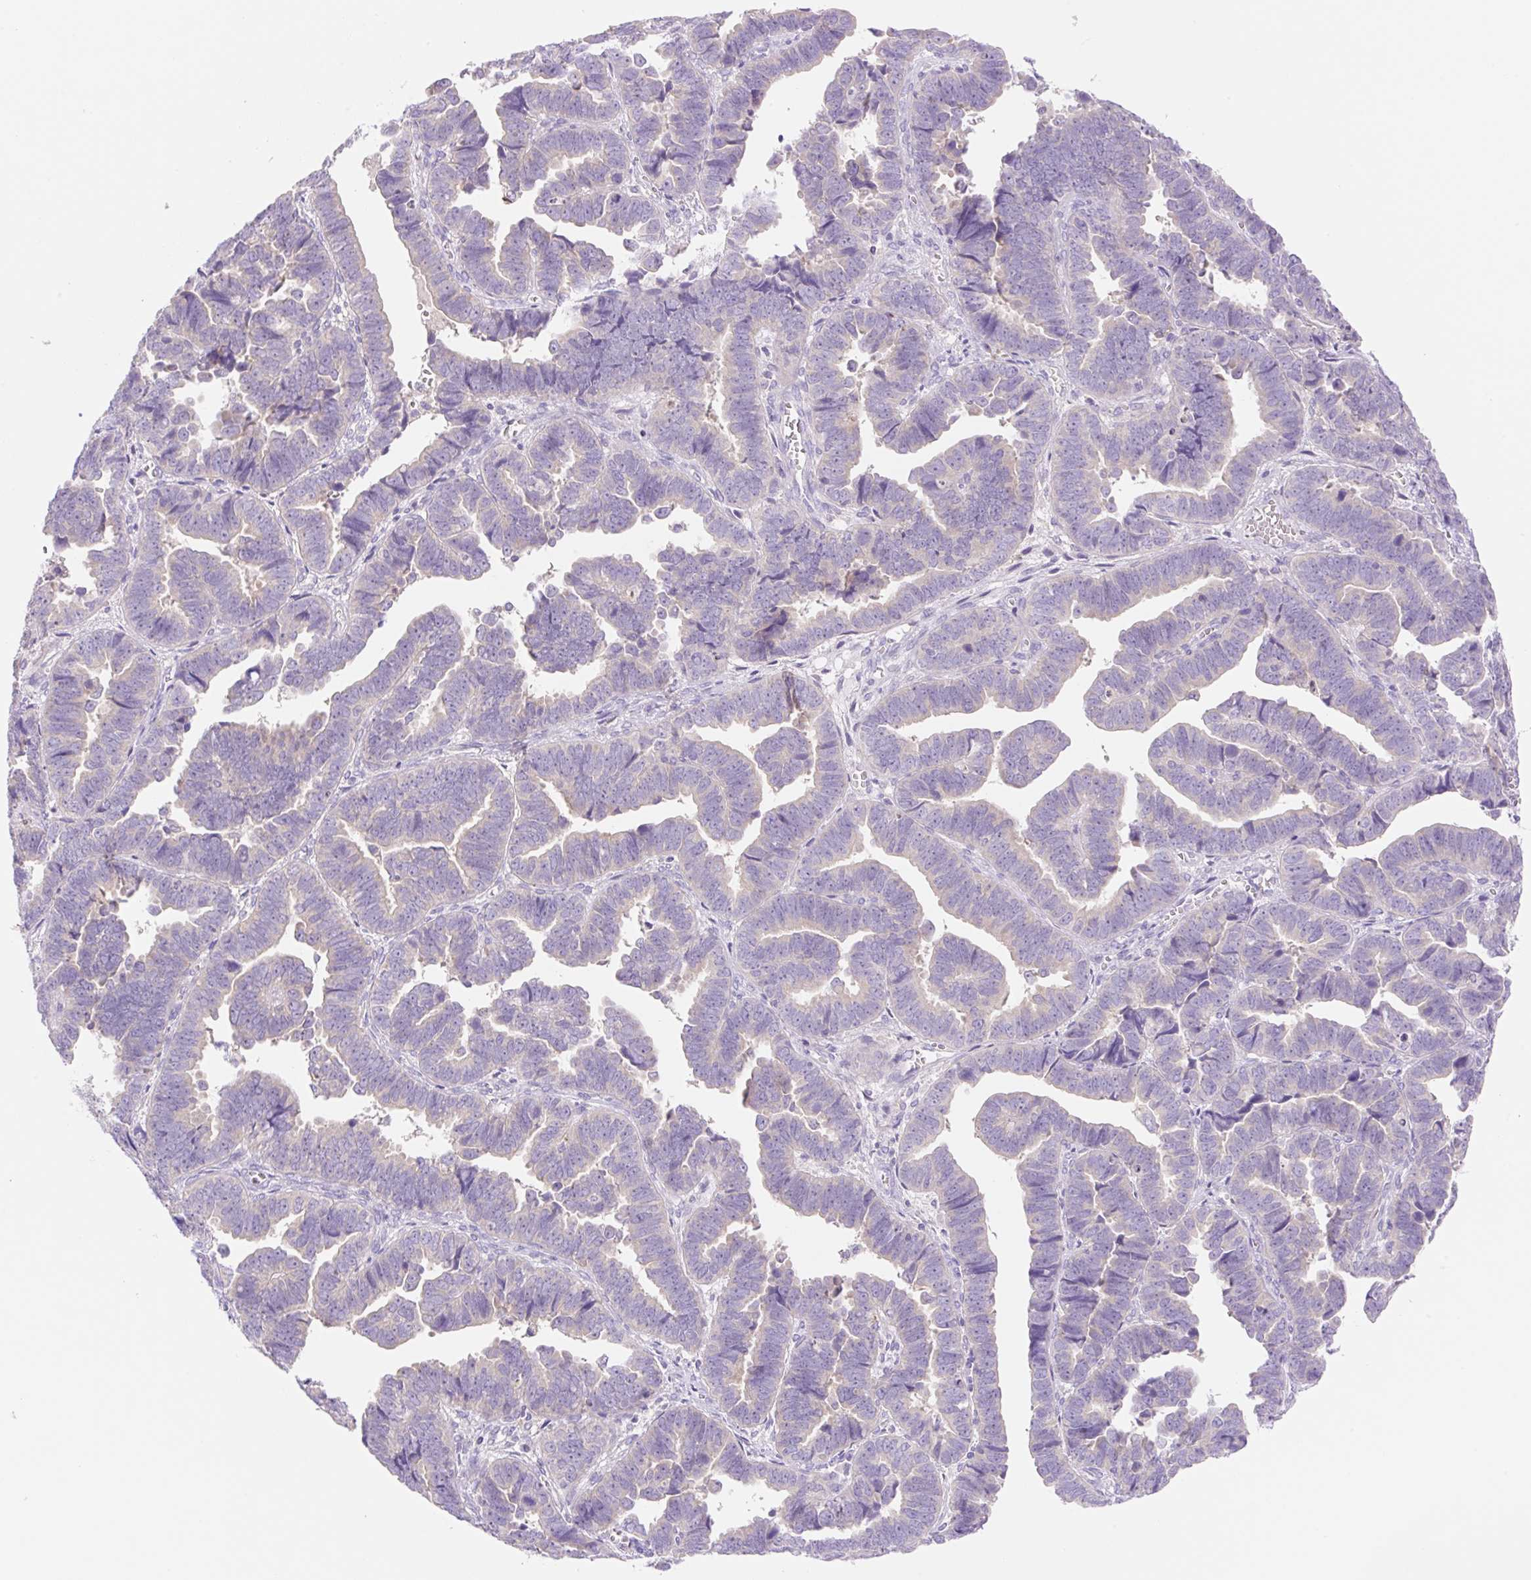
{"staining": {"intensity": "negative", "quantity": "none", "location": "none"}, "tissue": "endometrial cancer", "cell_type": "Tumor cells", "image_type": "cancer", "snomed": [{"axis": "morphology", "description": "Adenocarcinoma, NOS"}, {"axis": "topography", "description": "Endometrium"}], "caption": "Immunohistochemical staining of endometrial adenocarcinoma reveals no significant expression in tumor cells.", "gene": "DENND5A", "patient": {"sex": "female", "age": 75}}